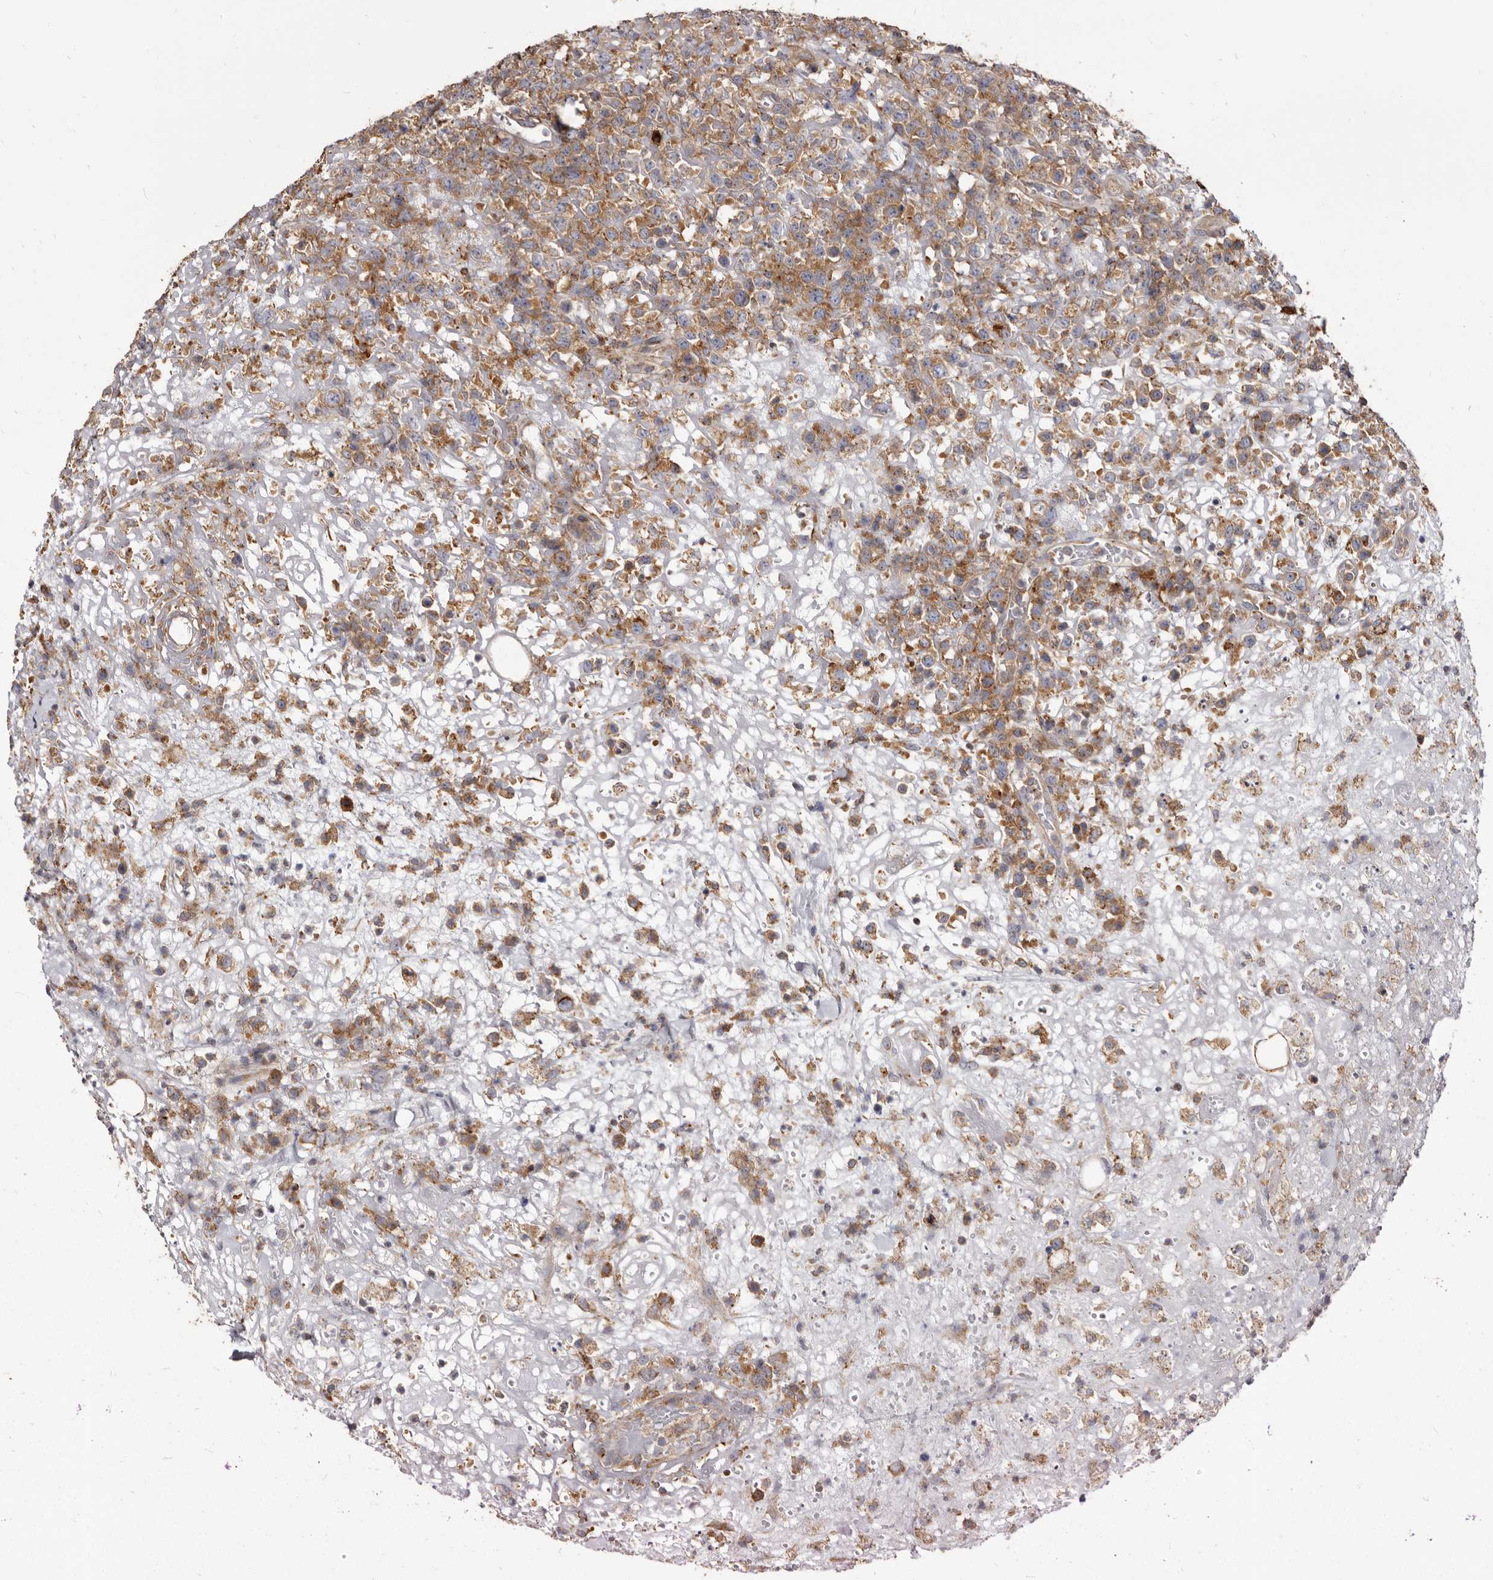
{"staining": {"intensity": "moderate", "quantity": ">75%", "location": "cytoplasmic/membranous"}, "tissue": "lymphoma", "cell_type": "Tumor cells", "image_type": "cancer", "snomed": [{"axis": "morphology", "description": "Malignant lymphoma, non-Hodgkin's type, High grade"}, {"axis": "topography", "description": "Colon"}], "caption": "The photomicrograph shows immunohistochemical staining of malignant lymphoma, non-Hodgkin's type (high-grade). There is moderate cytoplasmic/membranous staining is identified in about >75% of tumor cells.", "gene": "TPD52", "patient": {"sex": "female", "age": 53}}